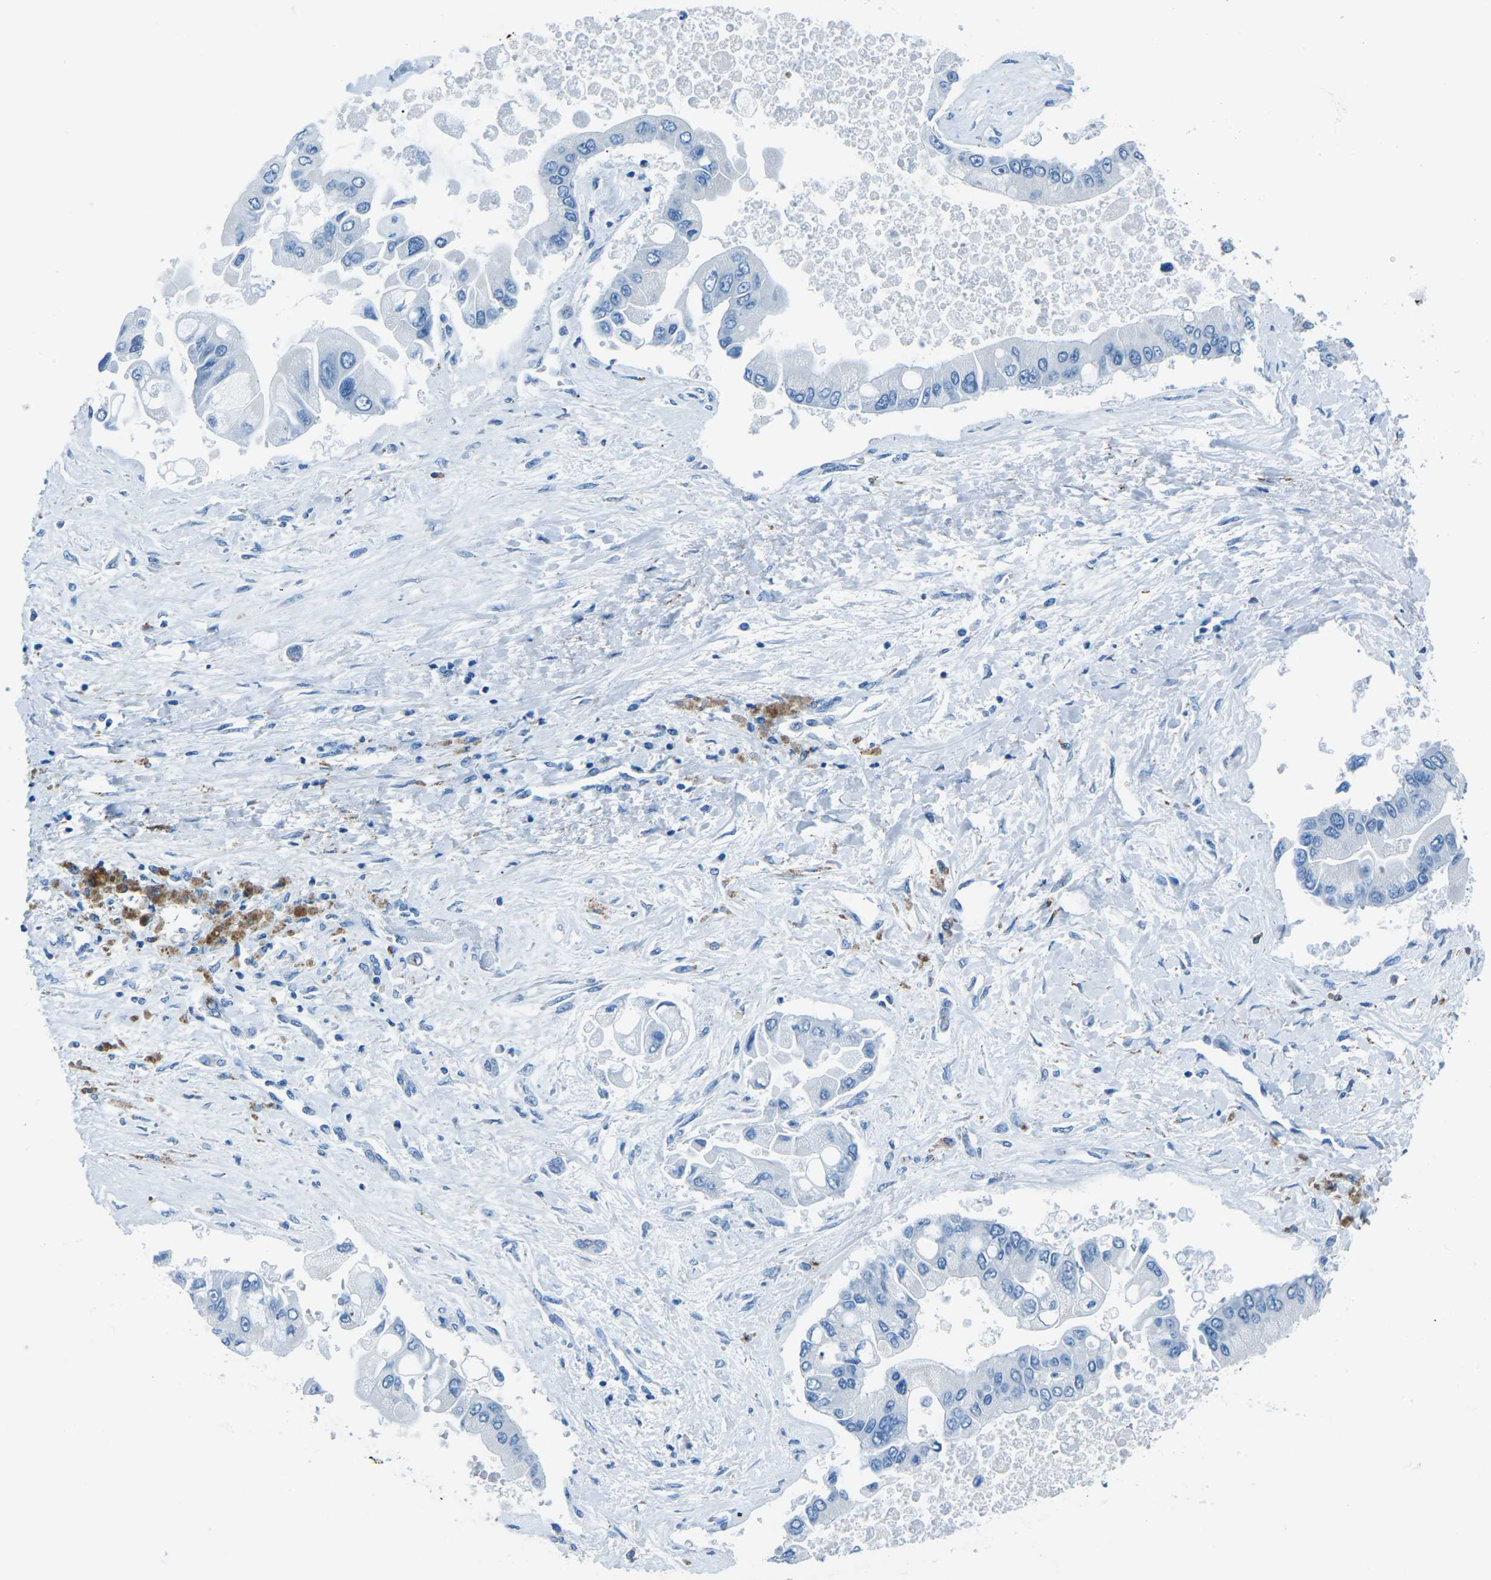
{"staining": {"intensity": "negative", "quantity": "none", "location": "none"}, "tissue": "liver cancer", "cell_type": "Tumor cells", "image_type": "cancer", "snomed": [{"axis": "morphology", "description": "Cholangiocarcinoma"}, {"axis": "topography", "description": "Liver"}], "caption": "Immunohistochemical staining of cholangiocarcinoma (liver) reveals no significant positivity in tumor cells. The staining is performed using DAB brown chromogen with nuclei counter-stained in using hematoxylin.", "gene": "MYH8", "patient": {"sex": "male", "age": 50}}